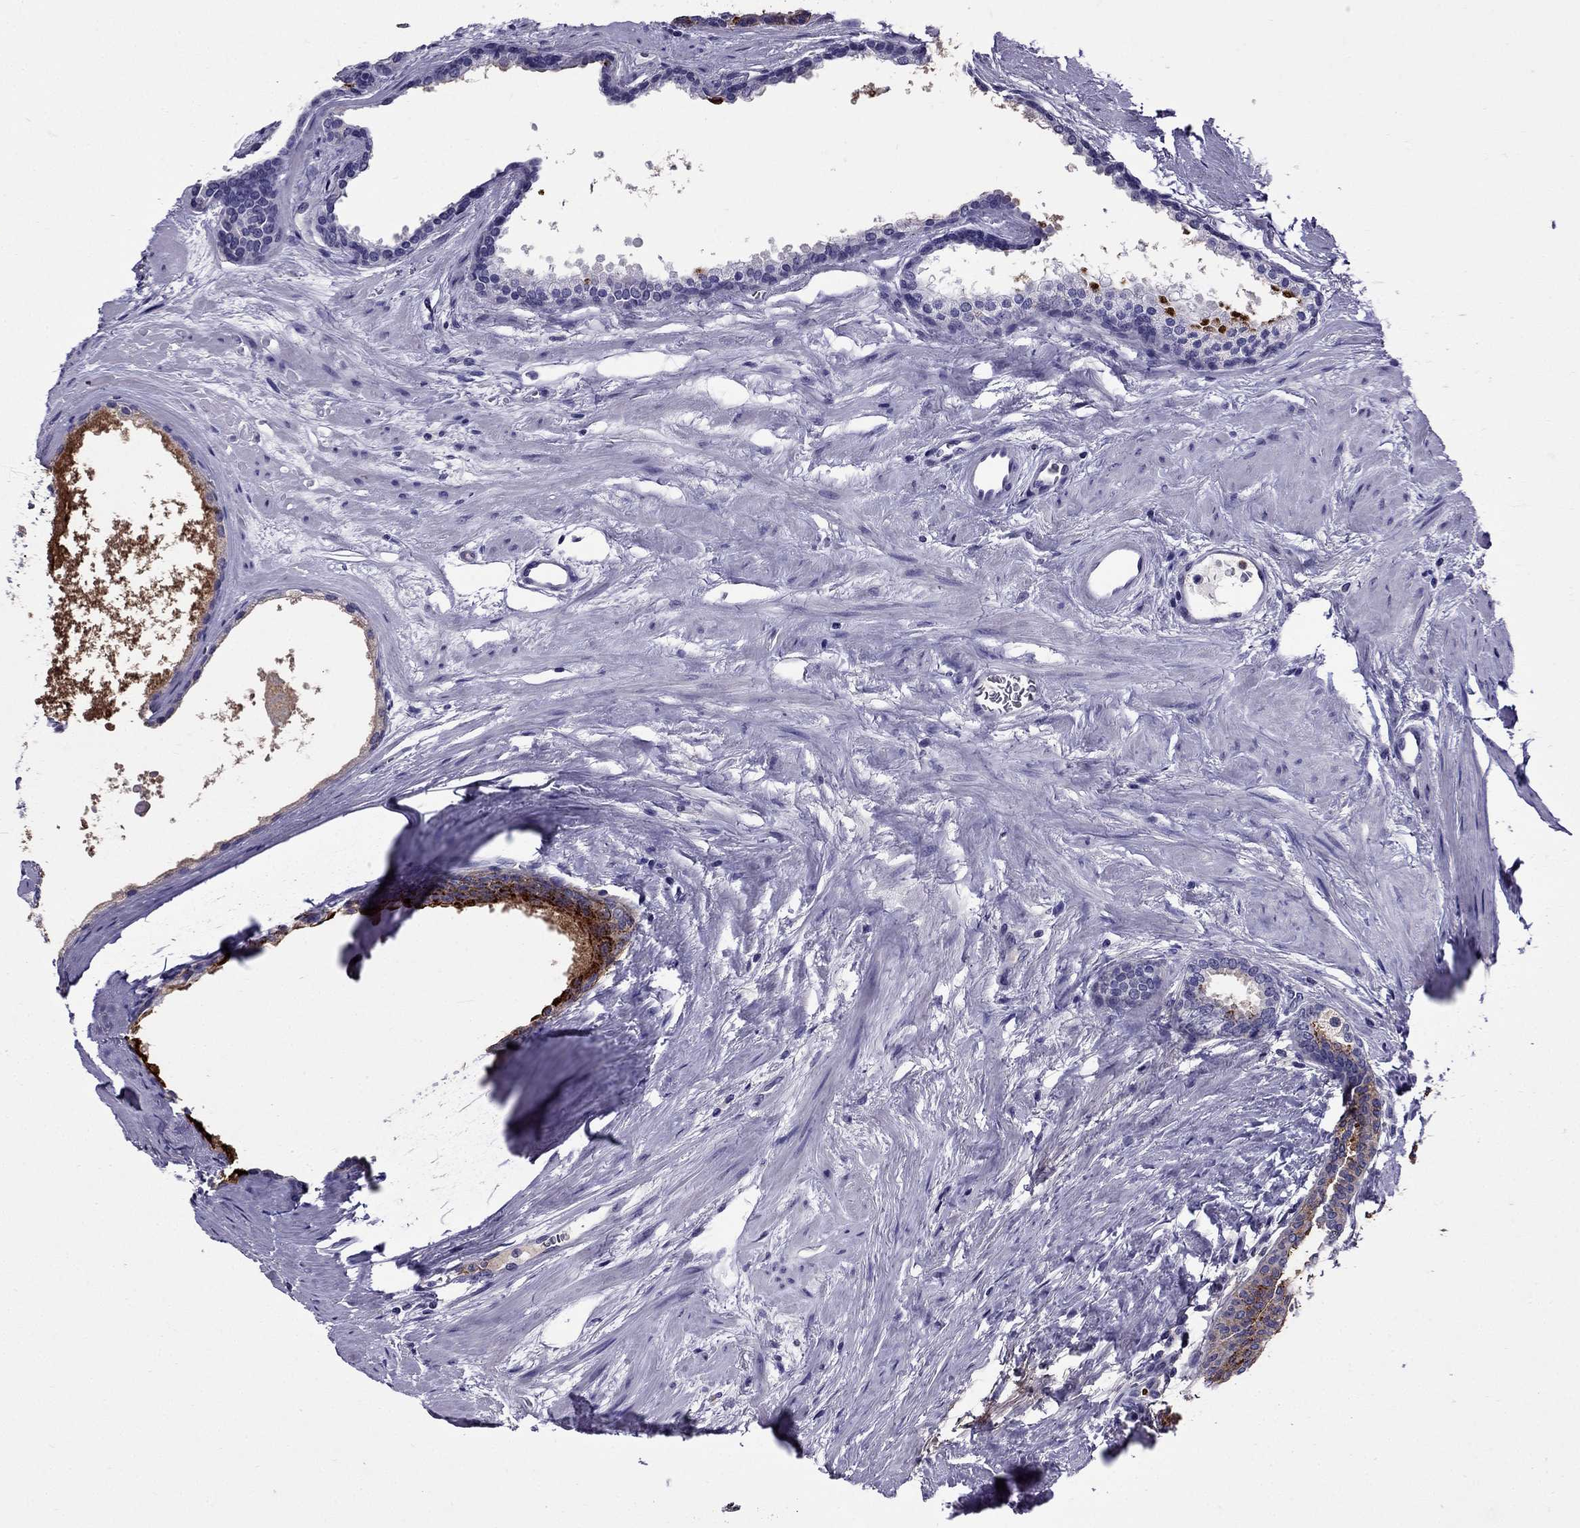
{"staining": {"intensity": "strong", "quantity": "<25%", "location": "cytoplasmic/membranous"}, "tissue": "prostate cancer", "cell_type": "Tumor cells", "image_type": "cancer", "snomed": [{"axis": "morphology", "description": "Adenocarcinoma, Low grade"}, {"axis": "topography", "description": "Prostate"}], "caption": "Prostate cancer stained for a protein (brown) displays strong cytoplasmic/membranous positive expression in approximately <25% of tumor cells.", "gene": "OLFM4", "patient": {"sex": "male", "age": 56}}